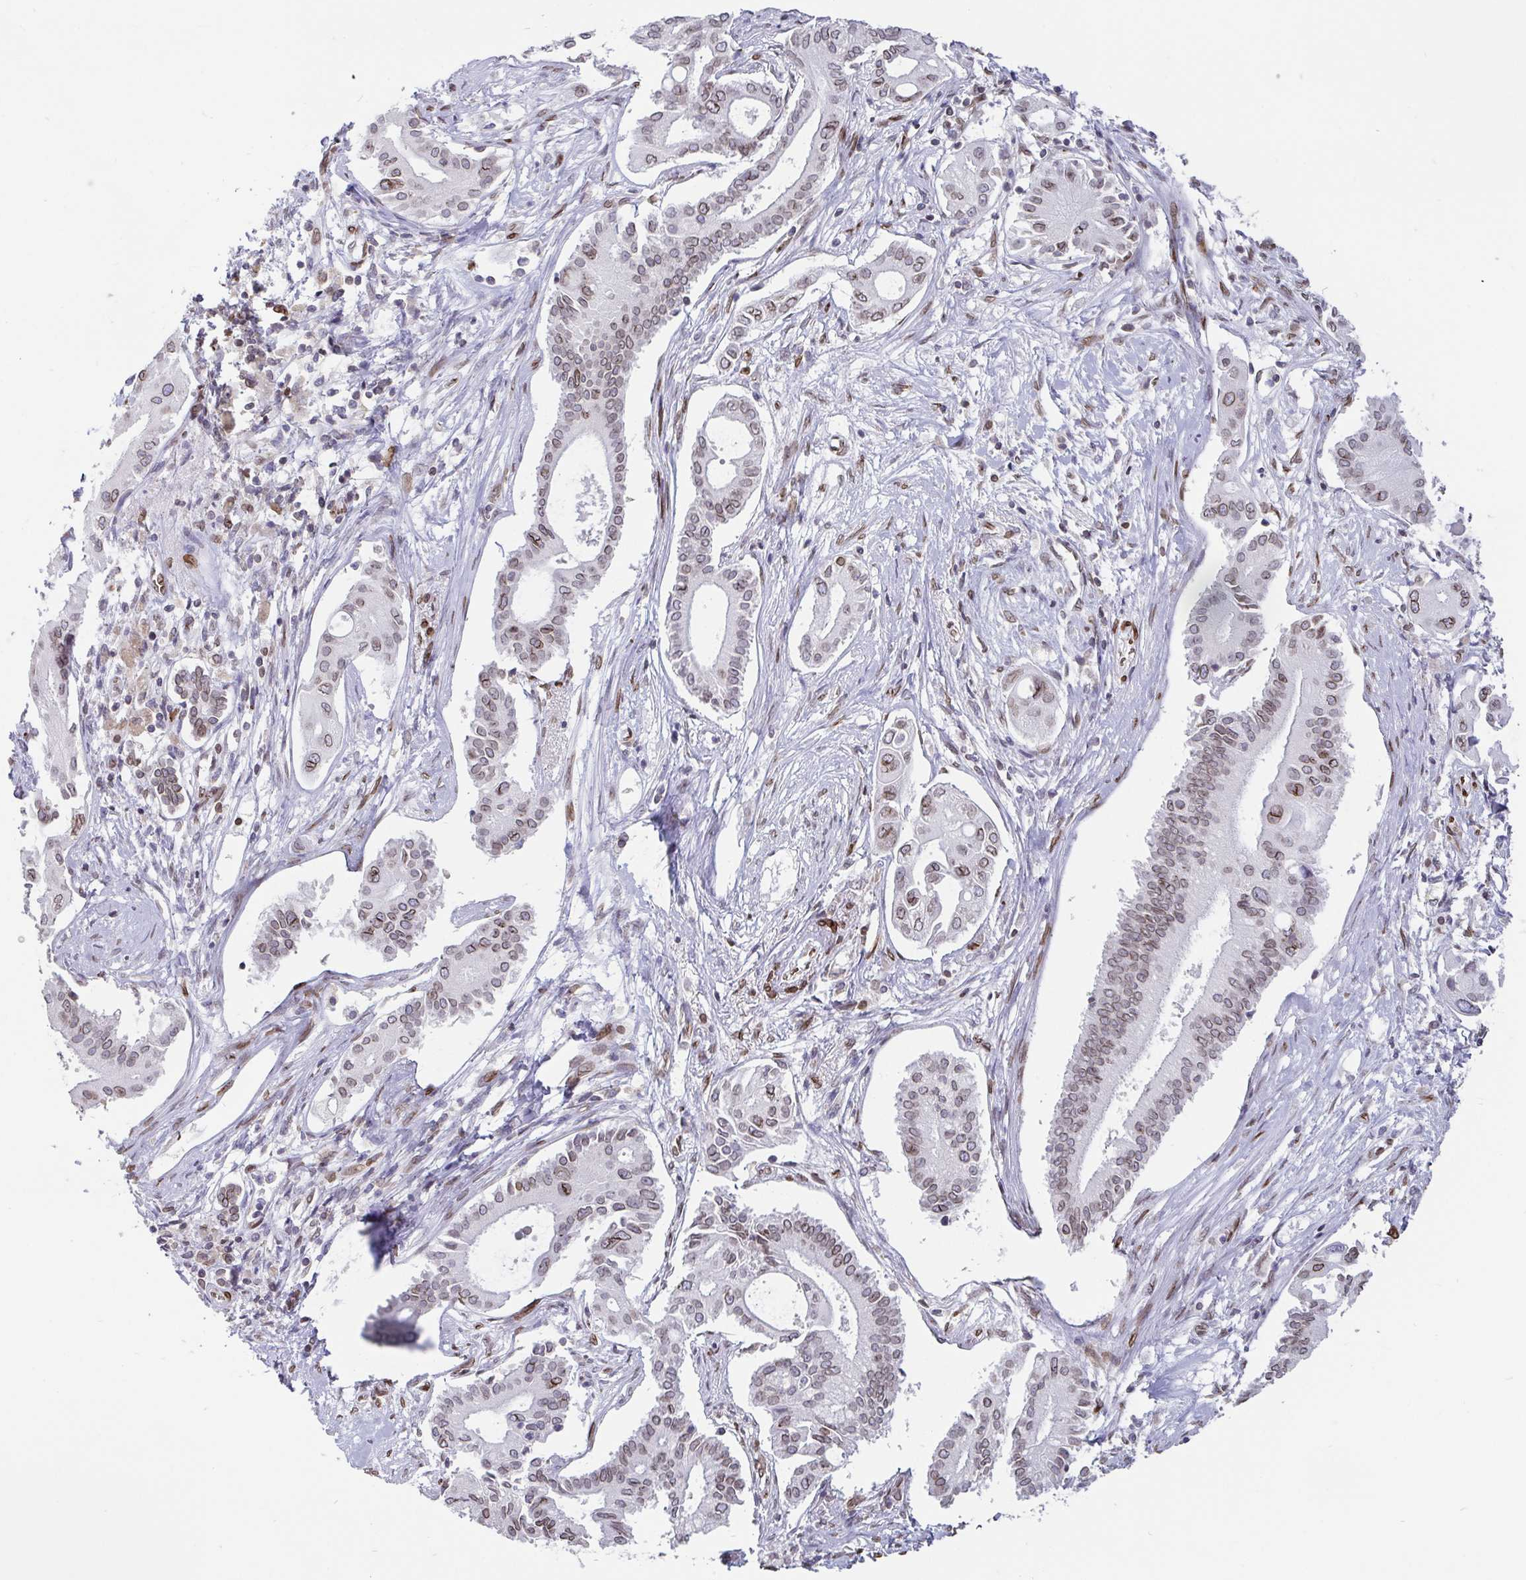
{"staining": {"intensity": "weak", "quantity": ">75%", "location": "cytoplasmic/membranous,nuclear"}, "tissue": "pancreatic cancer", "cell_type": "Tumor cells", "image_type": "cancer", "snomed": [{"axis": "morphology", "description": "Adenocarcinoma, NOS"}, {"axis": "topography", "description": "Pancreas"}], "caption": "Human adenocarcinoma (pancreatic) stained for a protein (brown) demonstrates weak cytoplasmic/membranous and nuclear positive expression in approximately >75% of tumor cells.", "gene": "EMD", "patient": {"sex": "female", "age": 68}}